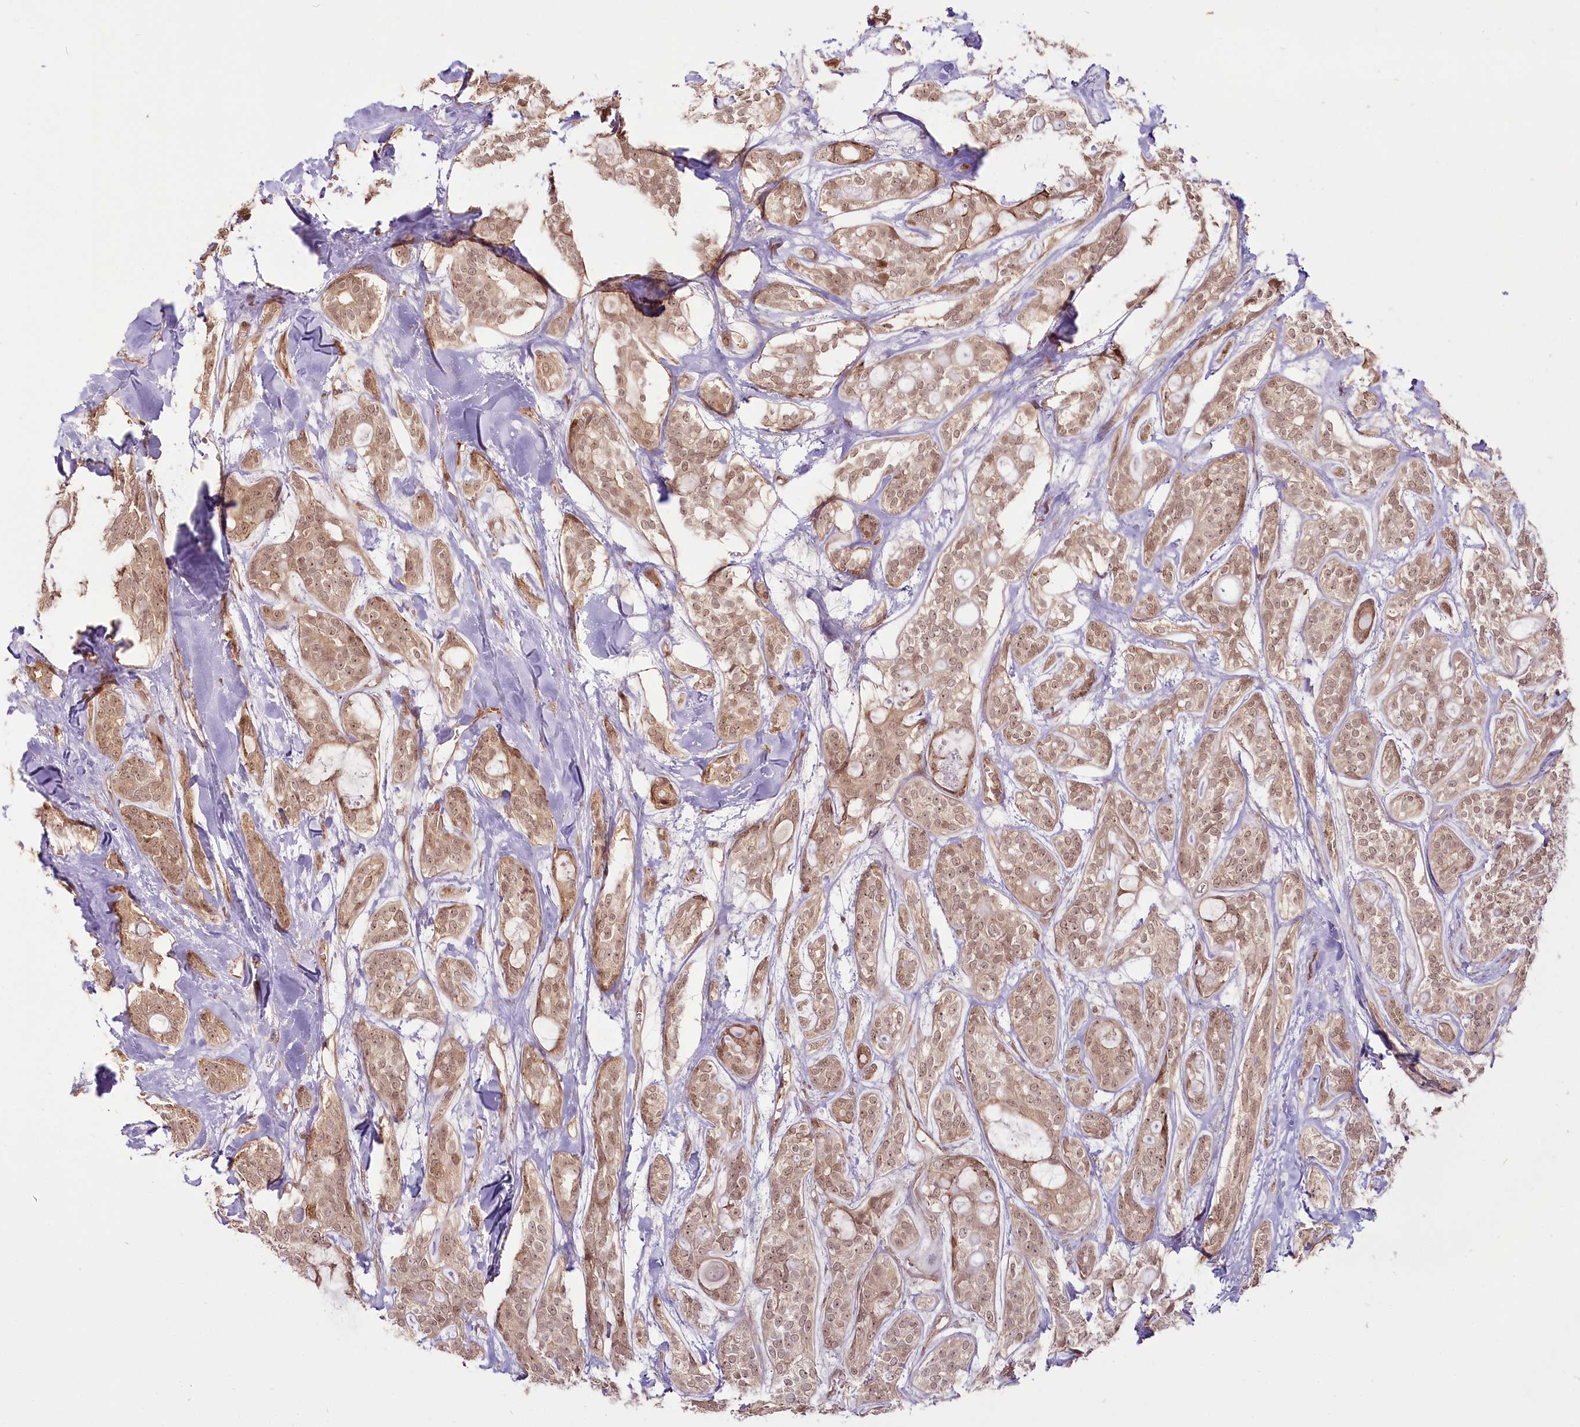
{"staining": {"intensity": "moderate", "quantity": ">75%", "location": "cytoplasmic/membranous,nuclear"}, "tissue": "head and neck cancer", "cell_type": "Tumor cells", "image_type": "cancer", "snomed": [{"axis": "morphology", "description": "Adenocarcinoma, NOS"}, {"axis": "topography", "description": "Head-Neck"}], "caption": "The immunohistochemical stain shows moderate cytoplasmic/membranous and nuclear staining in tumor cells of head and neck cancer (adenocarcinoma) tissue.", "gene": "R3HDM2", "patient": {"sex": "male", "age": 66}}